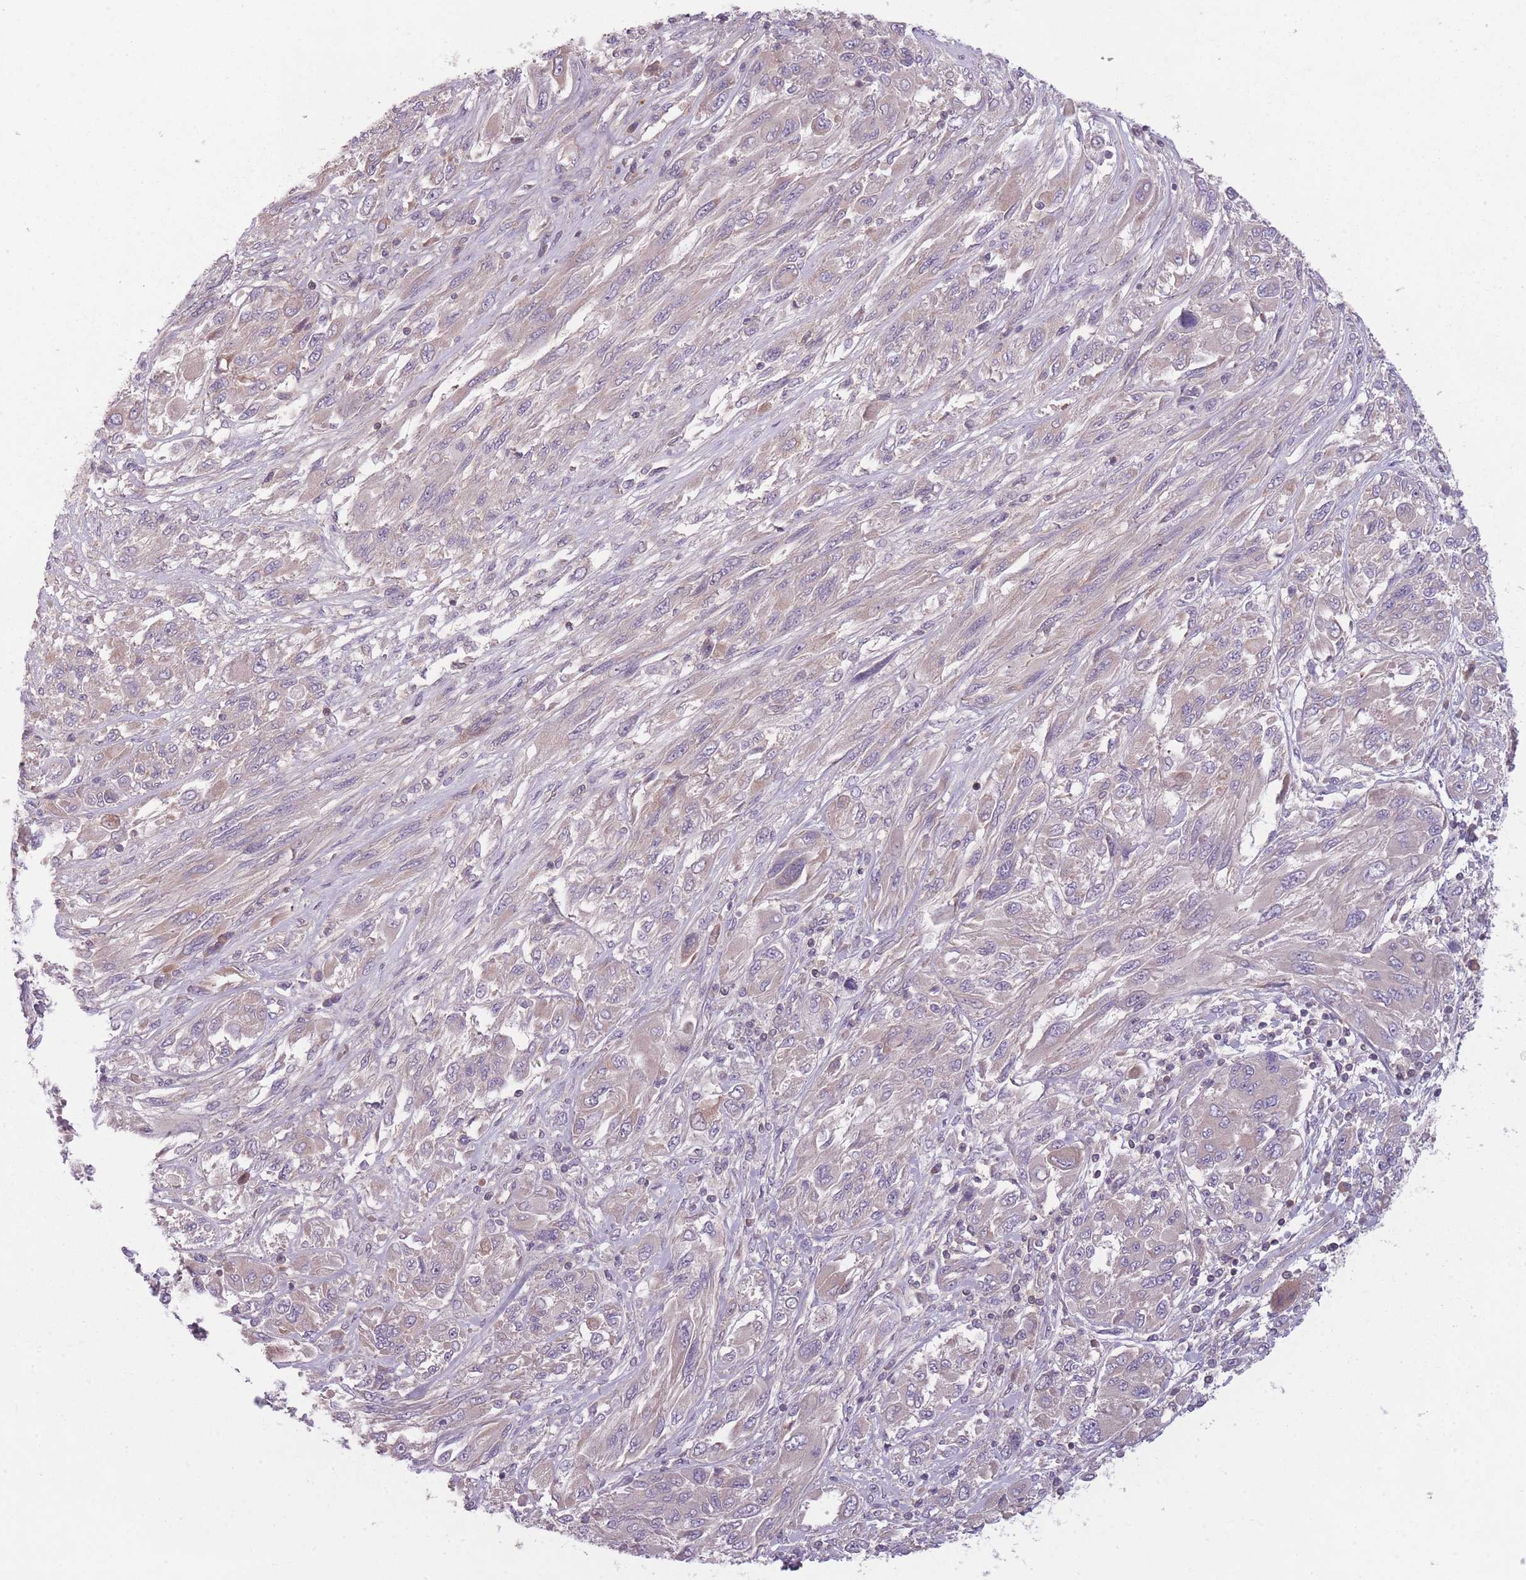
{"staining": {"intensity": "weak", "quantity": "<25%", "location": "cytoplasmic/membranous"}, "tissue": "melanoma", "cell_type": "Tumor cells", "image_type": "cancer", "snomed": [{"axis": "morphology", "description": "Malignant melanoma, NOS"}, {"axis": "topography", "description": "Skin"}], "caption": "The histopathology image exhibits no significant positivity in tumor cells of malignant melanoma.", "gene": "NT5DC2", "patient": {"sex": "female", "age": 91}}